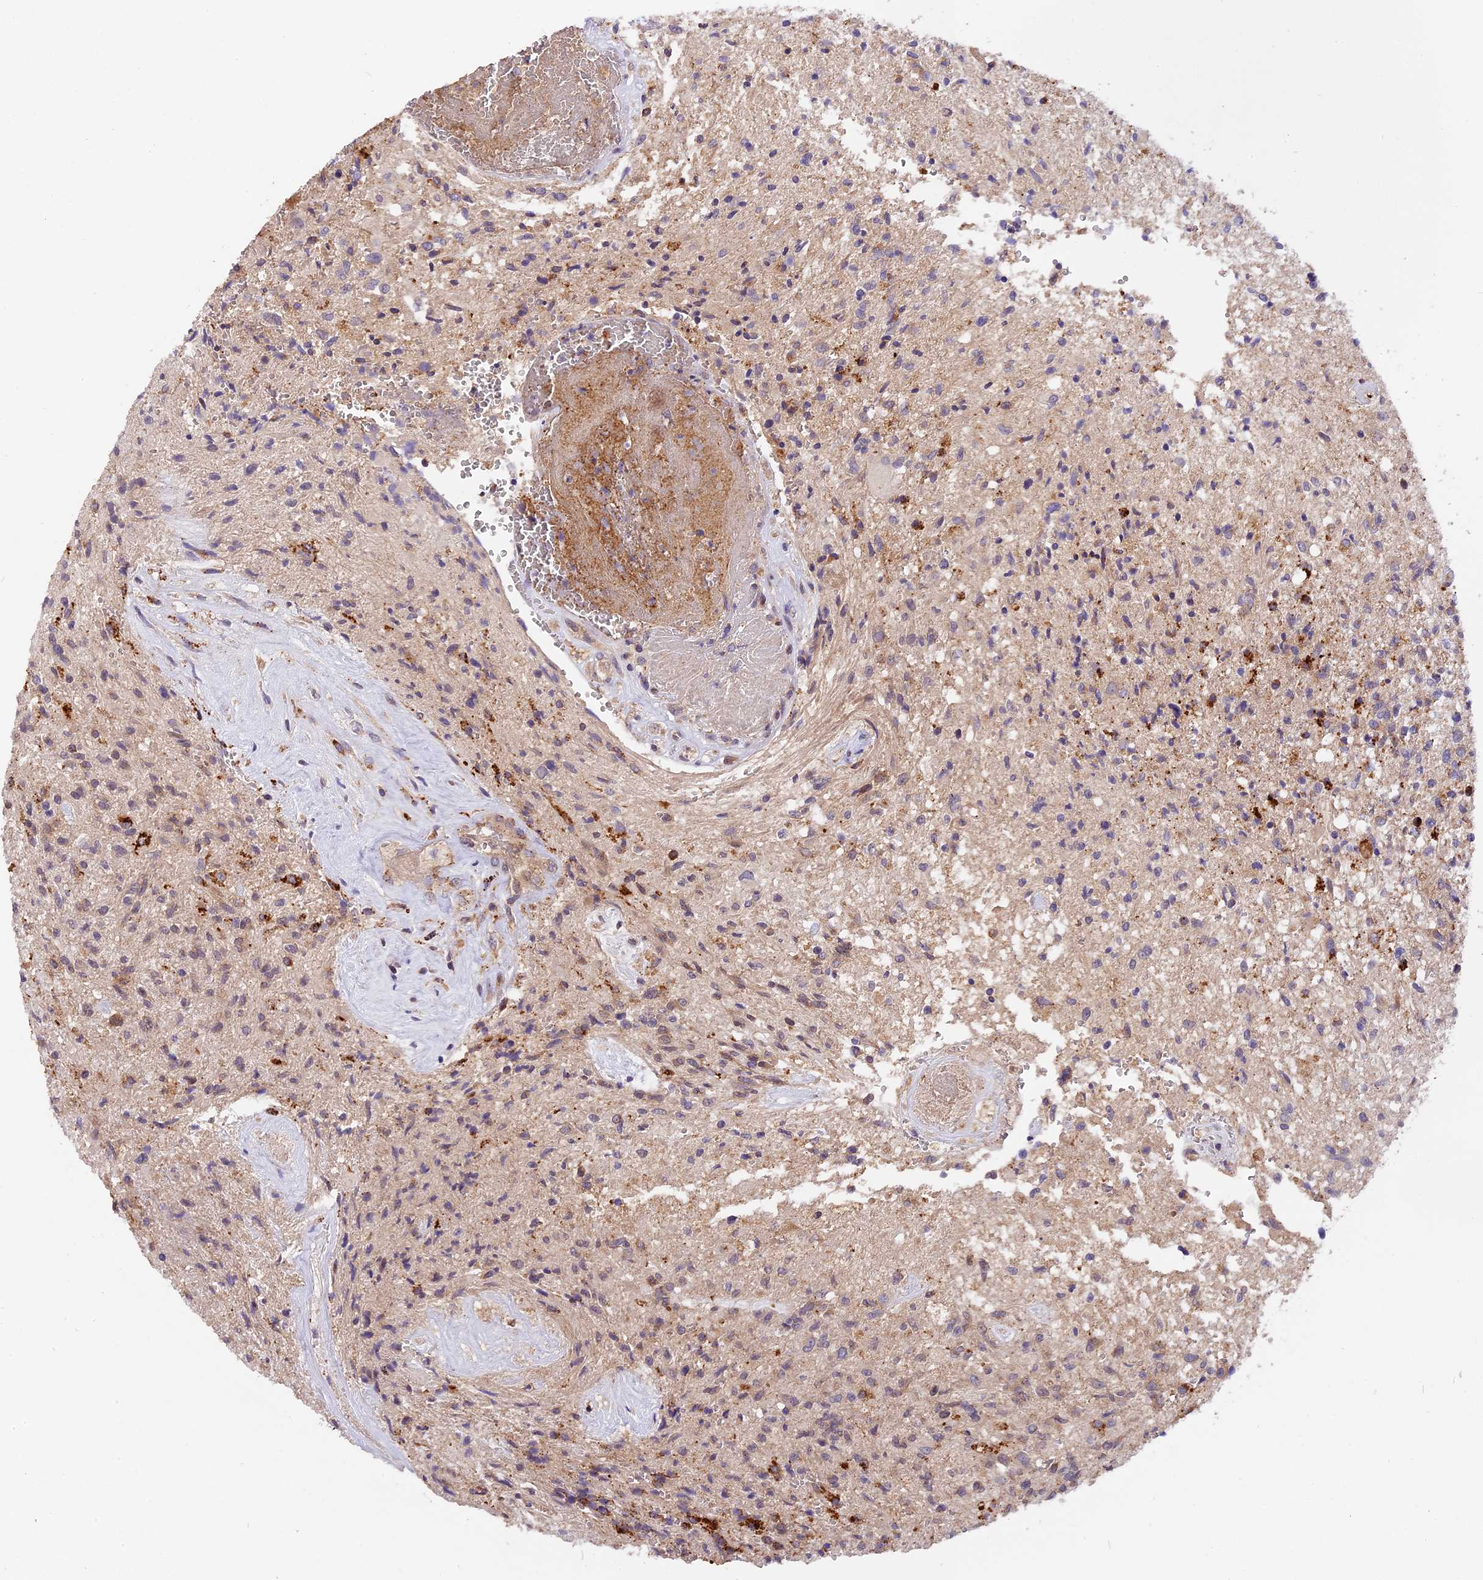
{"staining": {"intensity": "negative", "quantity": "none", "location": "none"}, "tissue": "glioma", "cell_type": "Tumor cells", "image_type": "cancer", "snomed": [{"axis": "morphology", "description": "Glioma, malignant, High grade"}, {"axis": "topography", "description": "Brain"}], "caption": "Human malignant glioma (high-grade) stained for a protein using IHC exhibits no expression in tumor cells.", "gene": "COPE", "patient": {"sex": "male", "age": 56}}